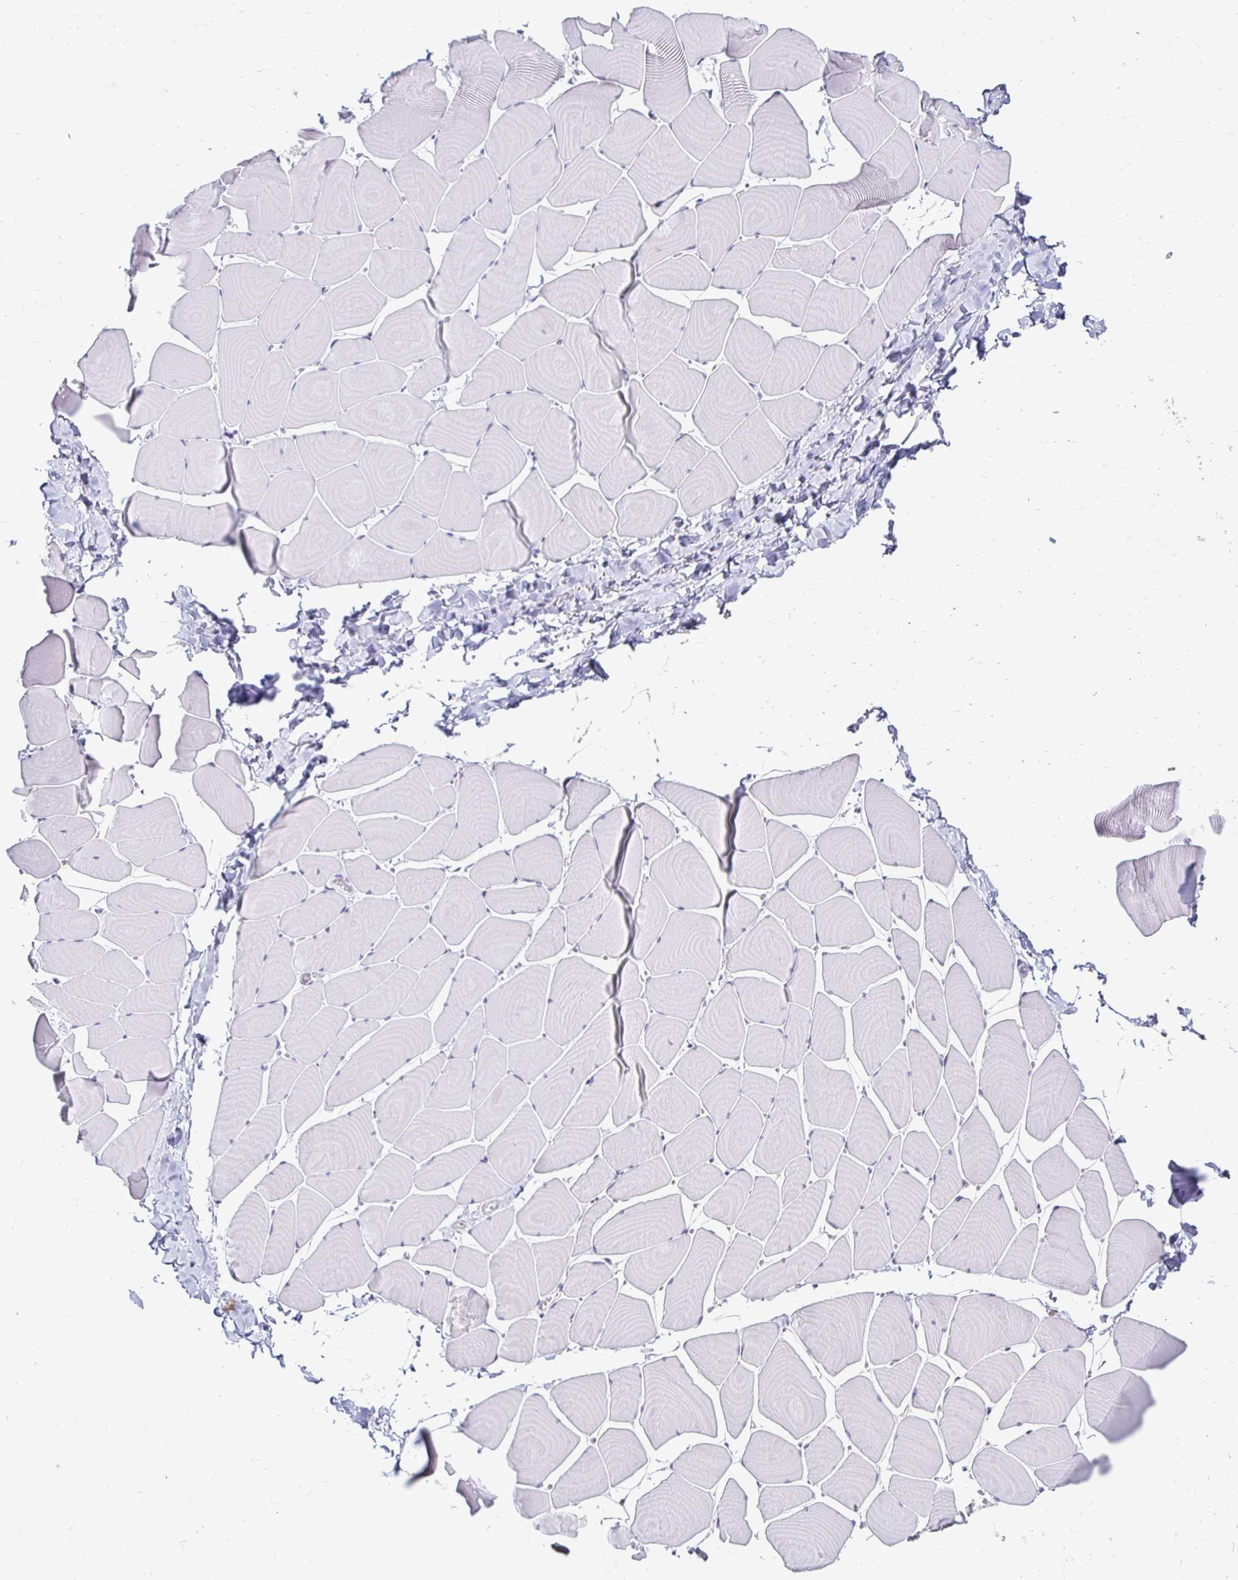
{"staining": {"intensity": "negative", "quantity": "none", "location": "none"}, "tissue": "skeletal muscle", "cell_type": "Myocytes", "image_type": "normal", "snomed": [{"axis": "morphology", "description": "Normal tissue, NOS"}, {"axis": "topography", "description": "Skeletal muscle"}], "caption": "Immunohistochemical staining of benign human skeletal muscle demonstrates no significant positivity in myocytes. (Immunohistochemistry, brightfield microscopy, high magnification).", "gene": "GK2", "patient": {"sex": "male", "age": 25}}